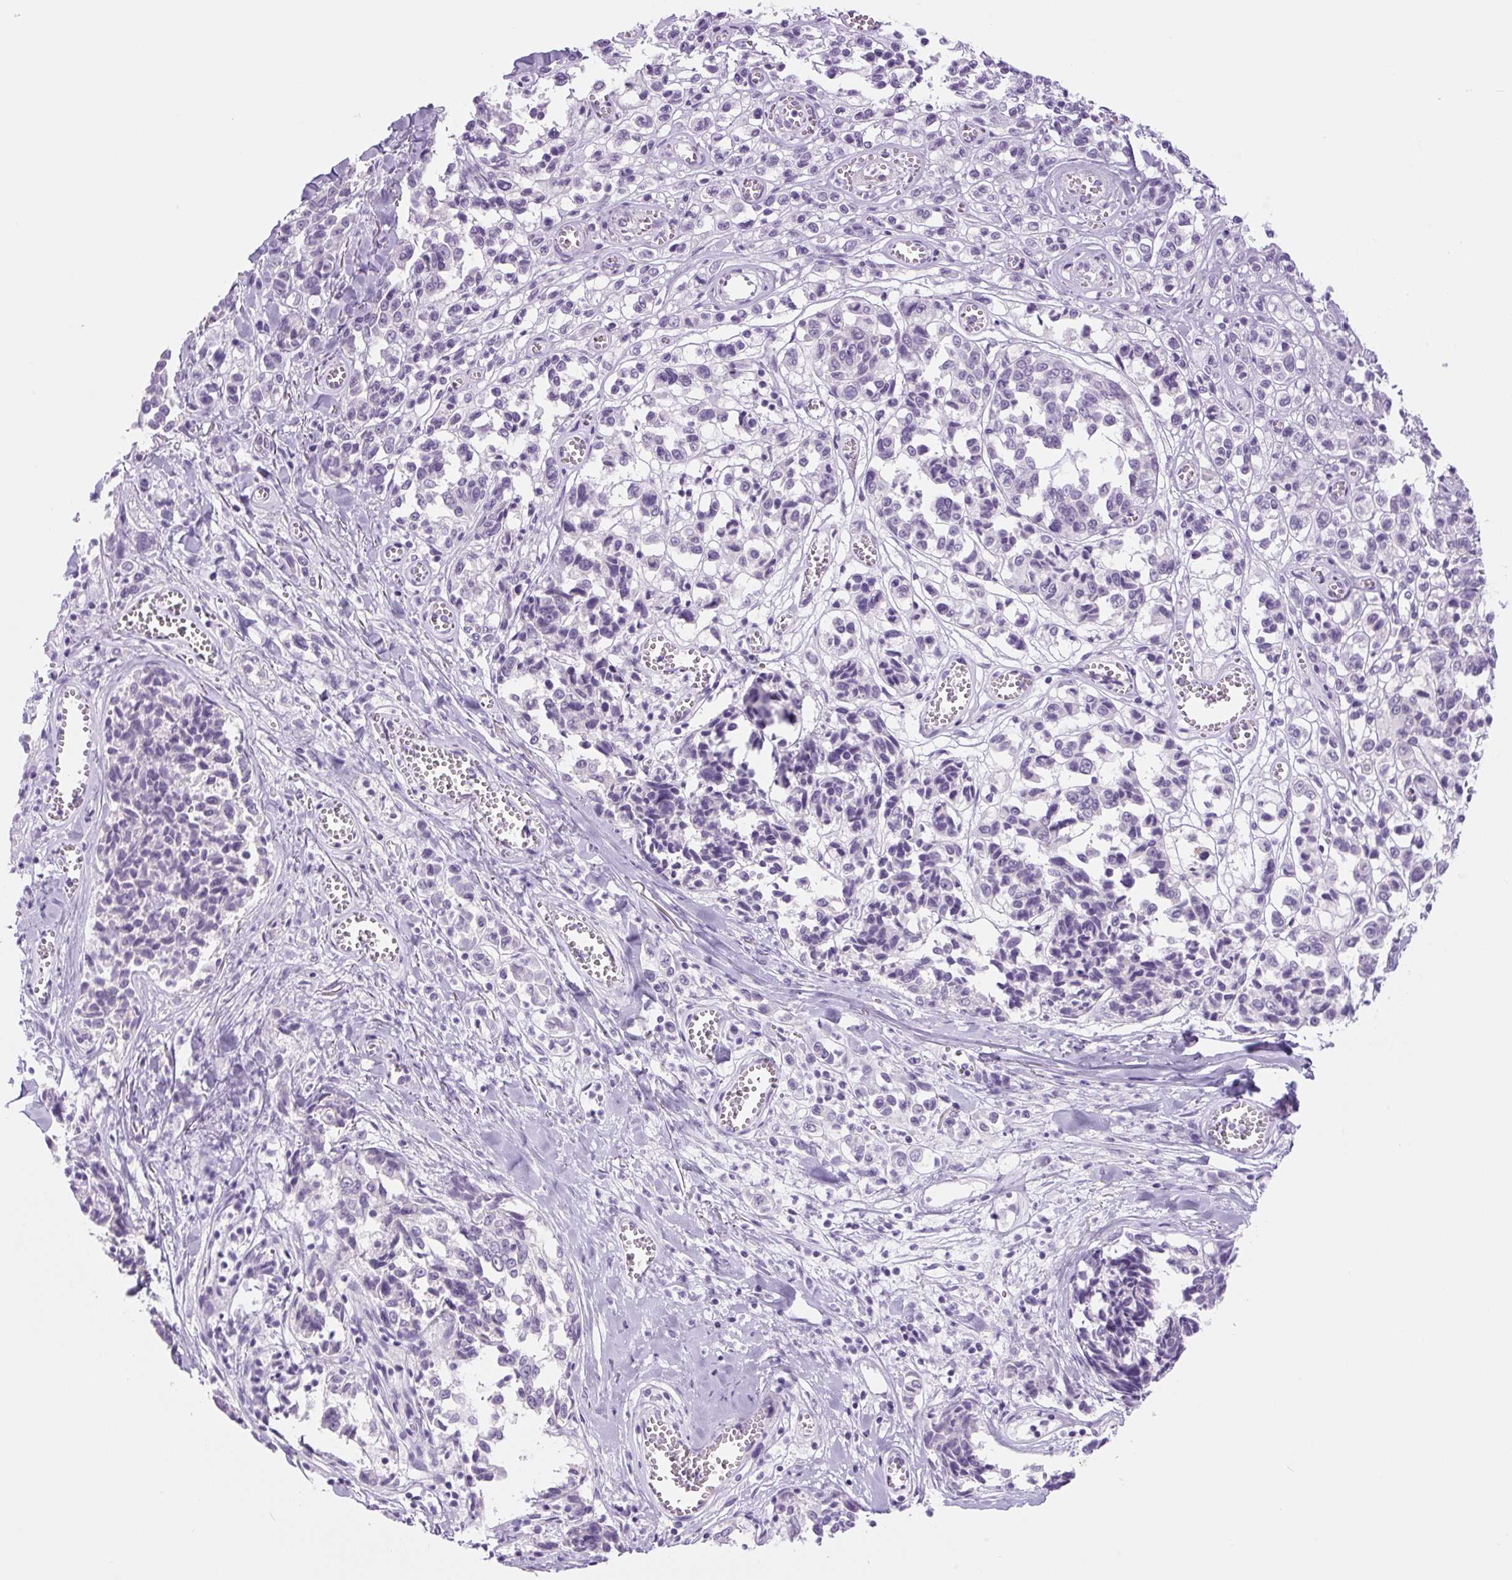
{"staining": {"intensity": "negative", "quantity": "none", "location": "none"}, "tissue": "melanoma", "cell_type": "Tumor cells", "image_type": "cancer", "snomed": [{"axis": "morphology", "description": "Malignant melanoma, NOS"}, {"axis": "topography", "description": "Skin"}], "caption": "Tumor cells are negative for protein expression in human malignant melanoma.", "gene": "COL9A2", "patient": {"sex": "female", "age": 64}}